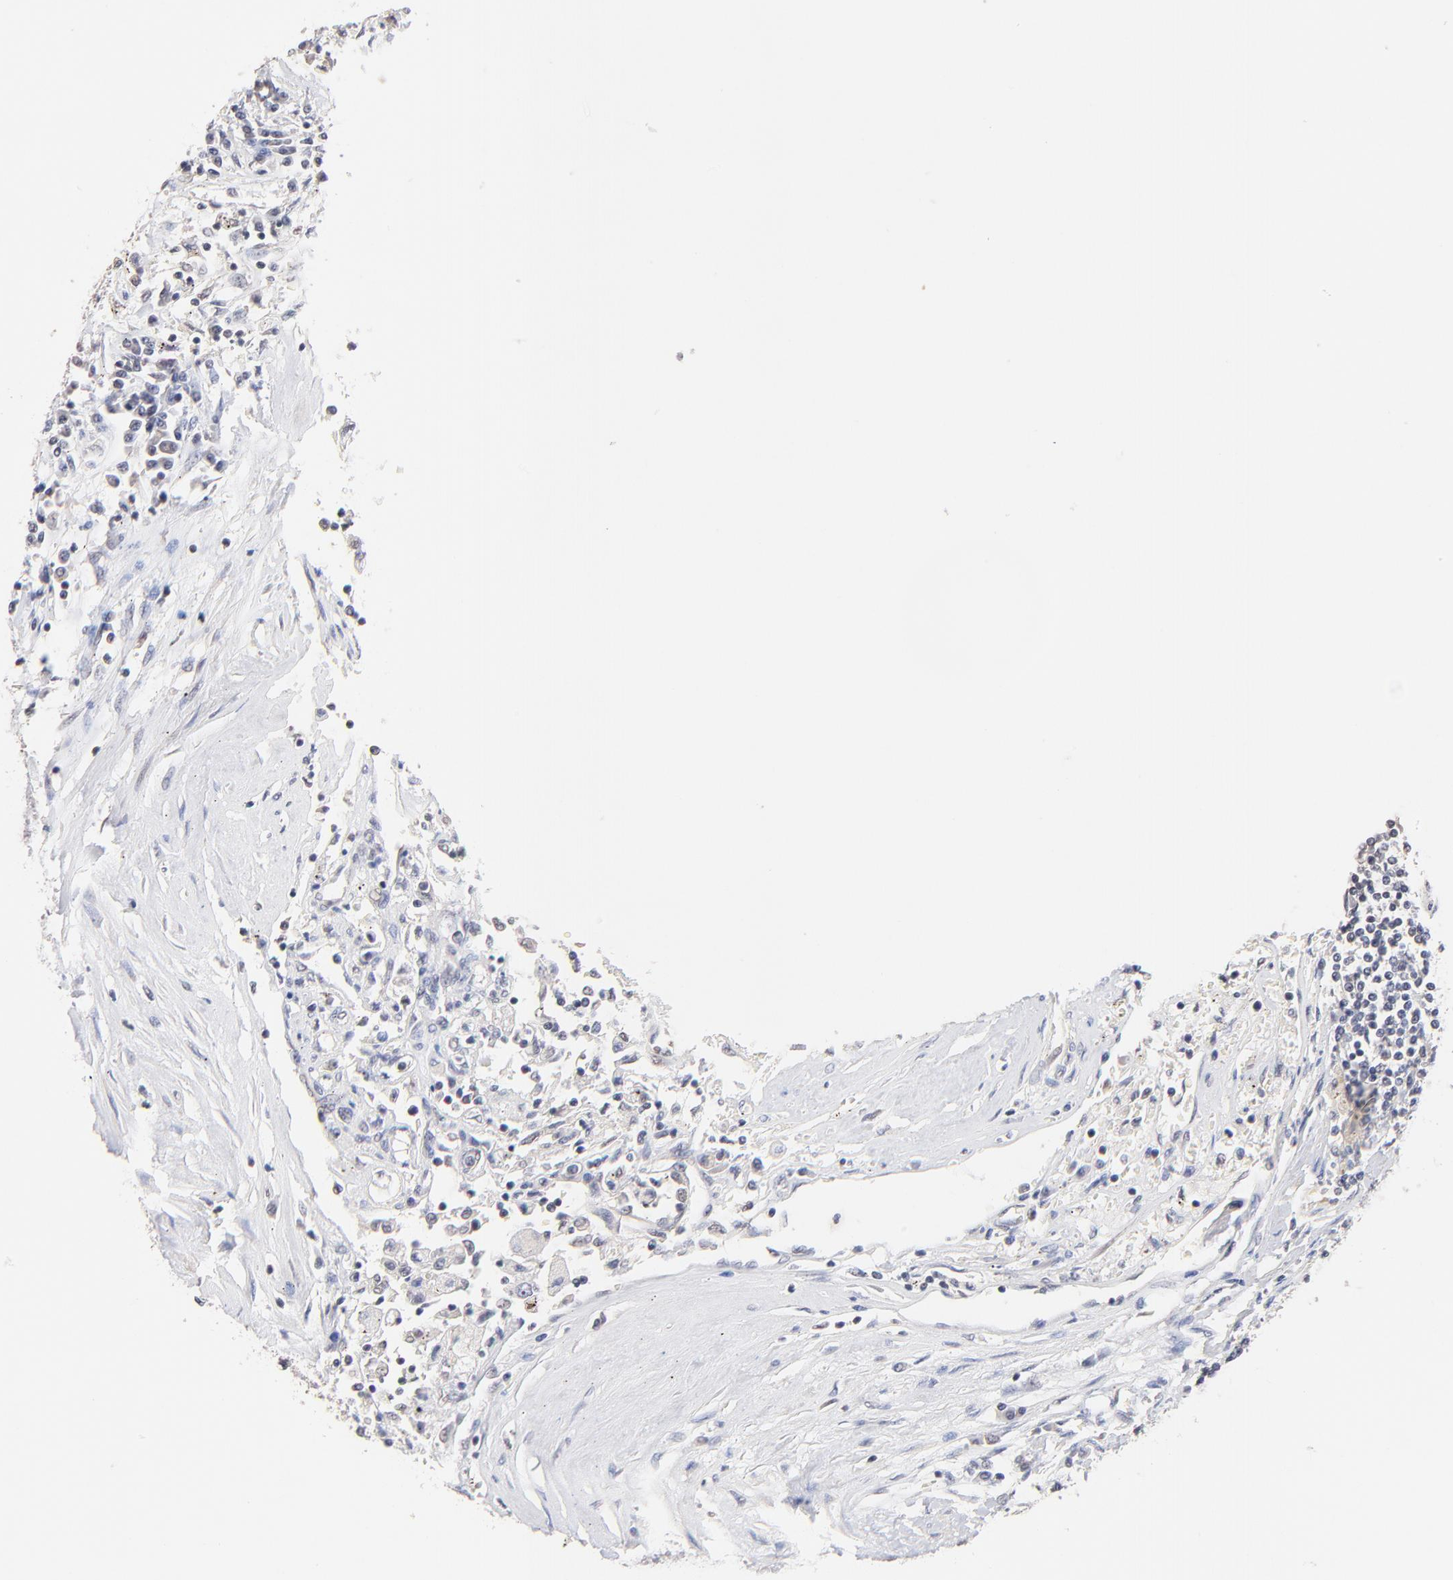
{"staining": {"intensity": "negative", "quantity": "none", "location": "none"}, "tissue": "renal cancer", "cell_type": "Tumor cells", "image_type": "cancer", "snomed": [{"axis": "morphology", "description": "Normal tissue, NOS"}, {"axis": "morphology", "description": "Adenocarcinoma, NOS"}, {"axis": "topography", "description": "Kidney"}], "caption": "Immunohistochemistry (IHC) photomicrograph of neoplastic tissue: renal cancer stained with DAB (3,3'-diaminobenzidine) exhibits no significant protein staining in tumor cells.", "gene": "RIBC2", "patient": {"sex": "male", "age": 71}}